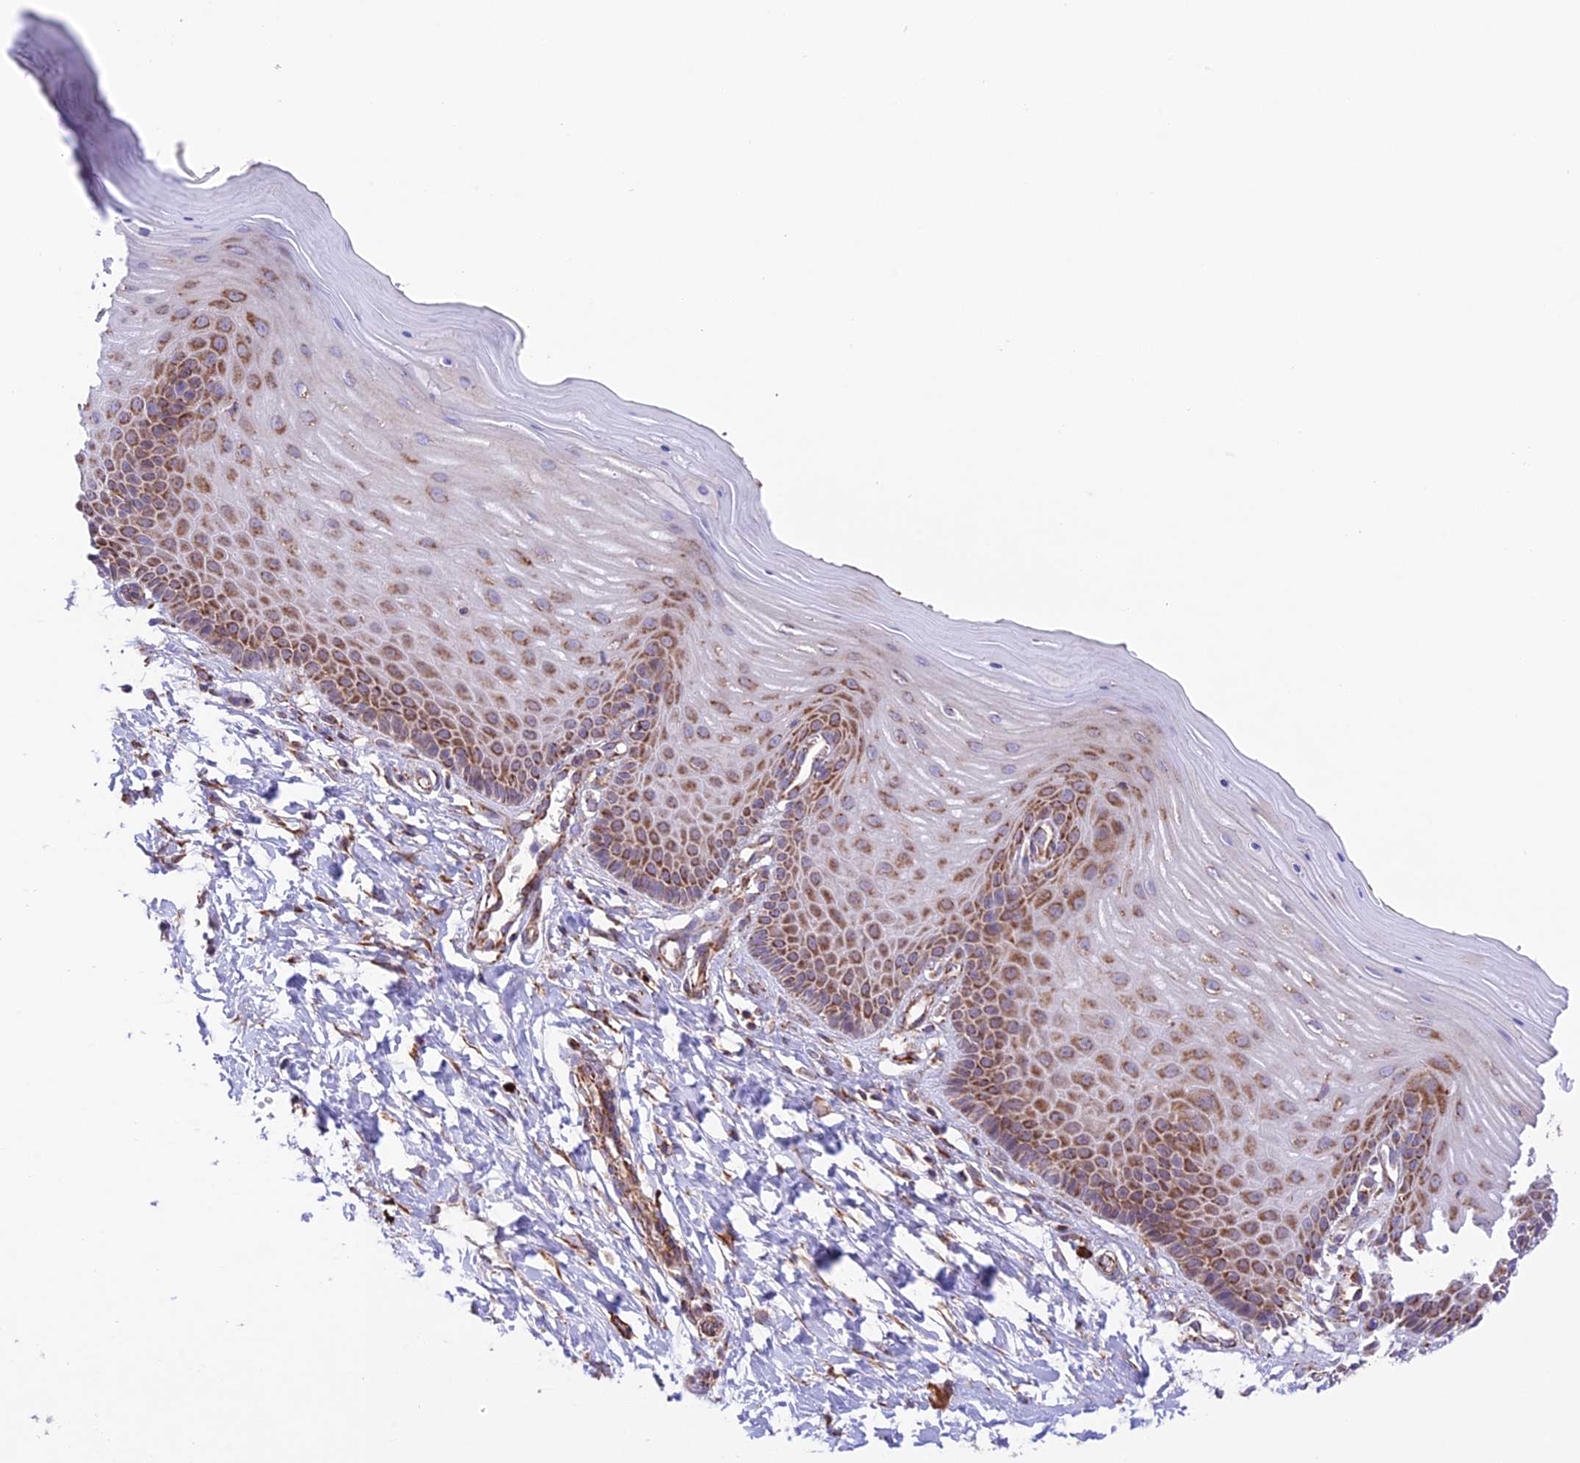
{"staining": {"intensity": "moderate", "quantity": ">75%", "location": "cytoplasmic/membranous"}, "tissue": "cervix", "cell_type": "Glandular cells", "image_type": "normal", "snomed": [{"axis": "morphology", "description": "Normal tissue, NOS"}, {"axis": "topography", "description": "Cervix"}], "caption": "The micrograph reveals staining of normal cervix, revealing moderate cytoplasmic/membranous protein staining (brown color) within glandular cells.", "gene": "UAP1L1", "patient": {"sex": "female", "age": 55}}